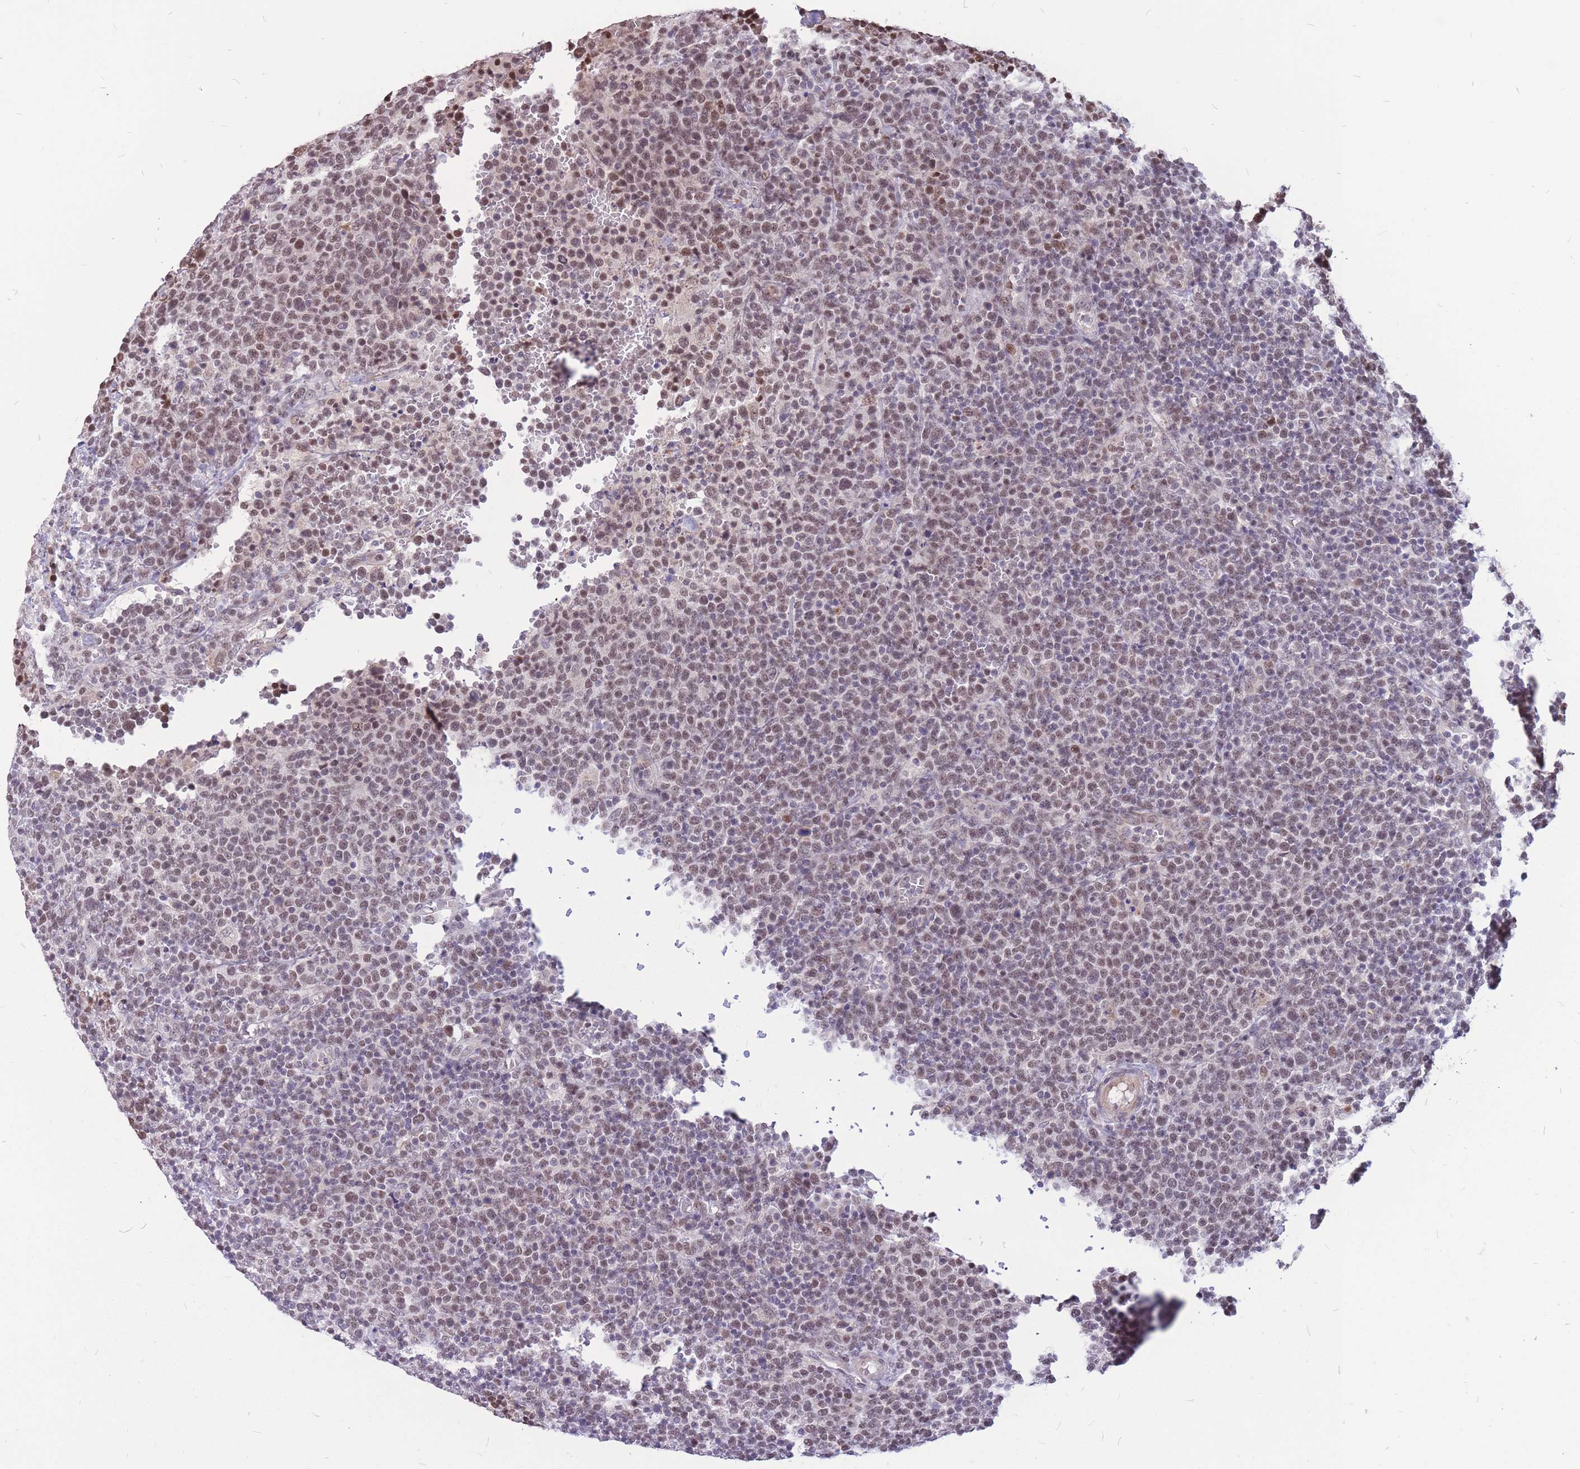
{"staining": {"intensity": "weak", "quantity": "25%-75%", "location": "nuclear"}, "tissue": "lymphoma", "cell_type": "Tumor cells", "image_type": "cancer", "snomed": [{"axis": "morphology", "description": "Malignant lymphoma, non-Hodgkin's type, High grade"}, {"axis": "topography", "description": "Lymph node"}], "caption": "Immunohistochemistry (IHC) of human malignant lymphoma, non-Hodgkin's type (high-grade) demonstrates low levels of weak nuclear expression in about 25%-75% of tumor cells. The staining is performed using DAB brown chromogen to label protein expression. The nuclei are counter-stained blue using hematoxylin.", "gene": "ADD2", "patient": {"sex": "male", "age": 61}}